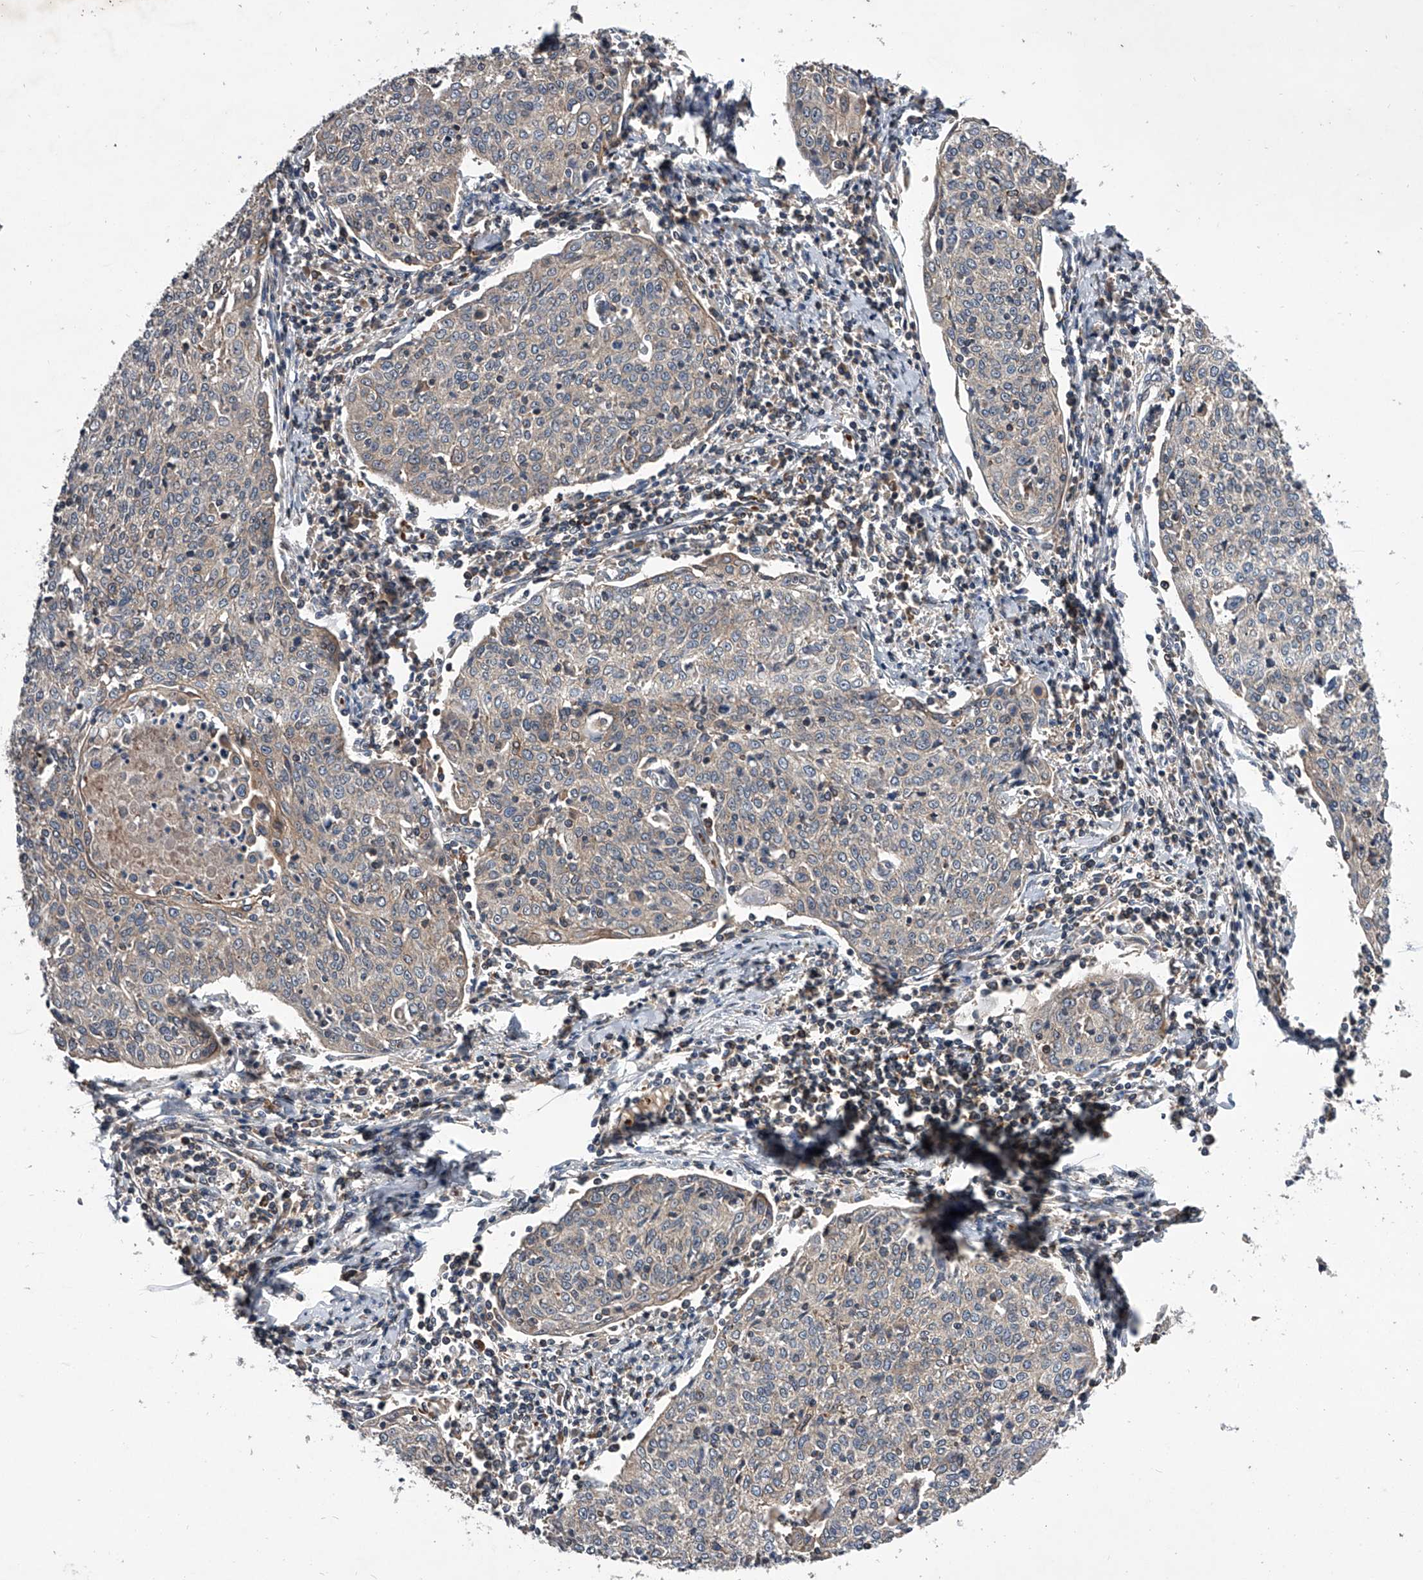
{"staining": {"intensity": "negative", "quantity": "none", "location": "none"}, "tissue": "cervical cancer", "cell_type": "Tumor cells", "image_type": "cancer", "snomed": [{"axis": "morphology", "description": "Squamous cell carcinoma, NOS"}, {"axis": "topography", "description": "Cervix"}], "caption": "Cervical cancer was stained to show a protein in brown. There is no significant expression in tumor cells.", "gene": "ZNF30", "patient": {"sex": "female", "age": 48}}